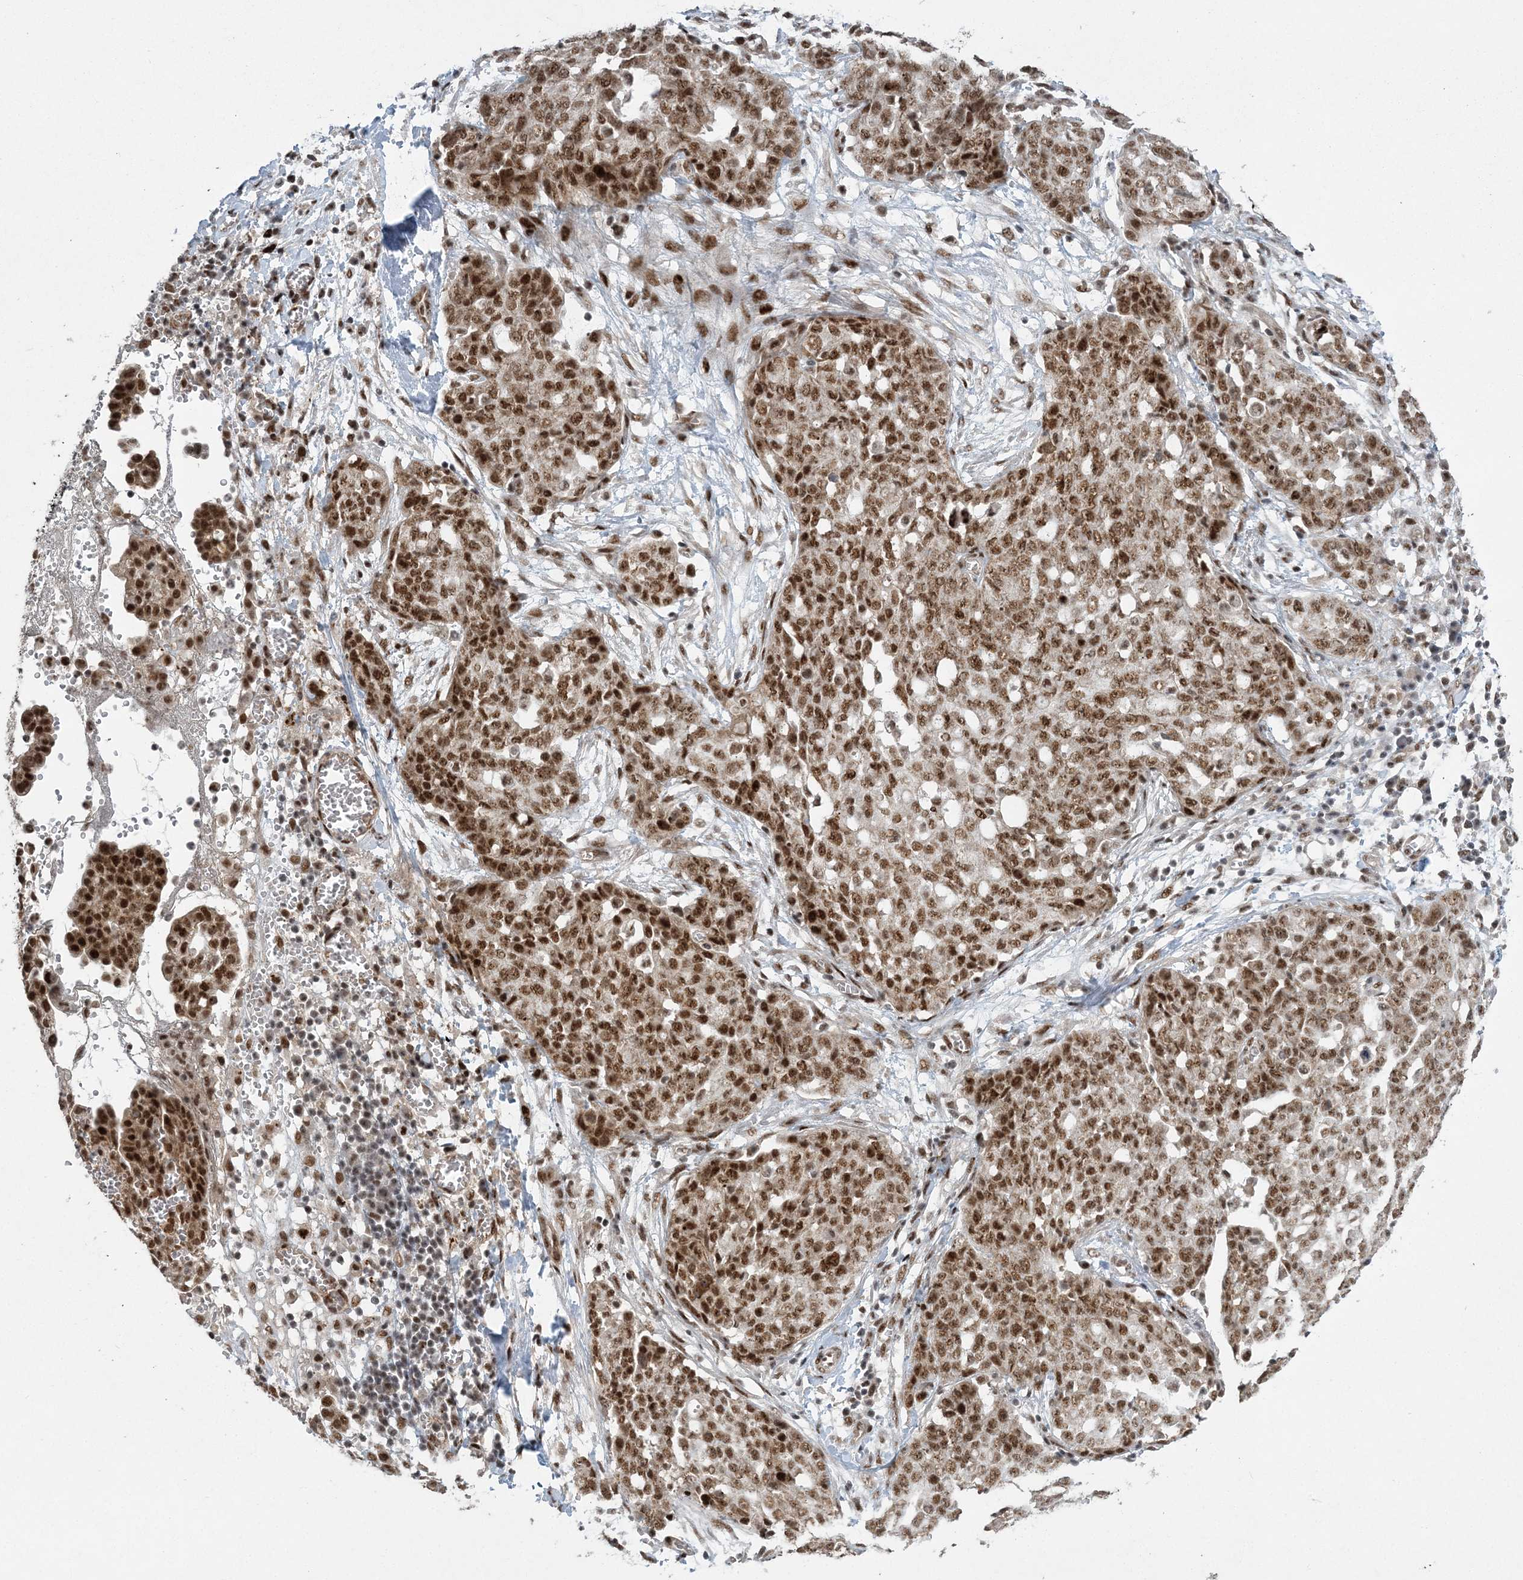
{"staining": {"intensity": "strong", "quantity": ">75%", "location": "nuclear"}, "tissue": "ovarian cancer", "cell_type": "Tumor cells", "image_type": "cancer", "snomed": [{"axis": "morphology", "description": "Cystadenocarcinoma, serous, NOS"}, {"axis": "topography", "description": "Soft tissue"}, {"axis": "topography", "description": "Ovary"}], "caption": "The histopathology image displays immunohistochemical staining of ovarian serous cystadenocarcinoma. There is strong nuclear expression is present in about >75% of tumor cells. (DAB IHC with brightfield microscopy, high magnification).", "gene": "CWC22", "patient": {"sex": "female", "age": 57}}